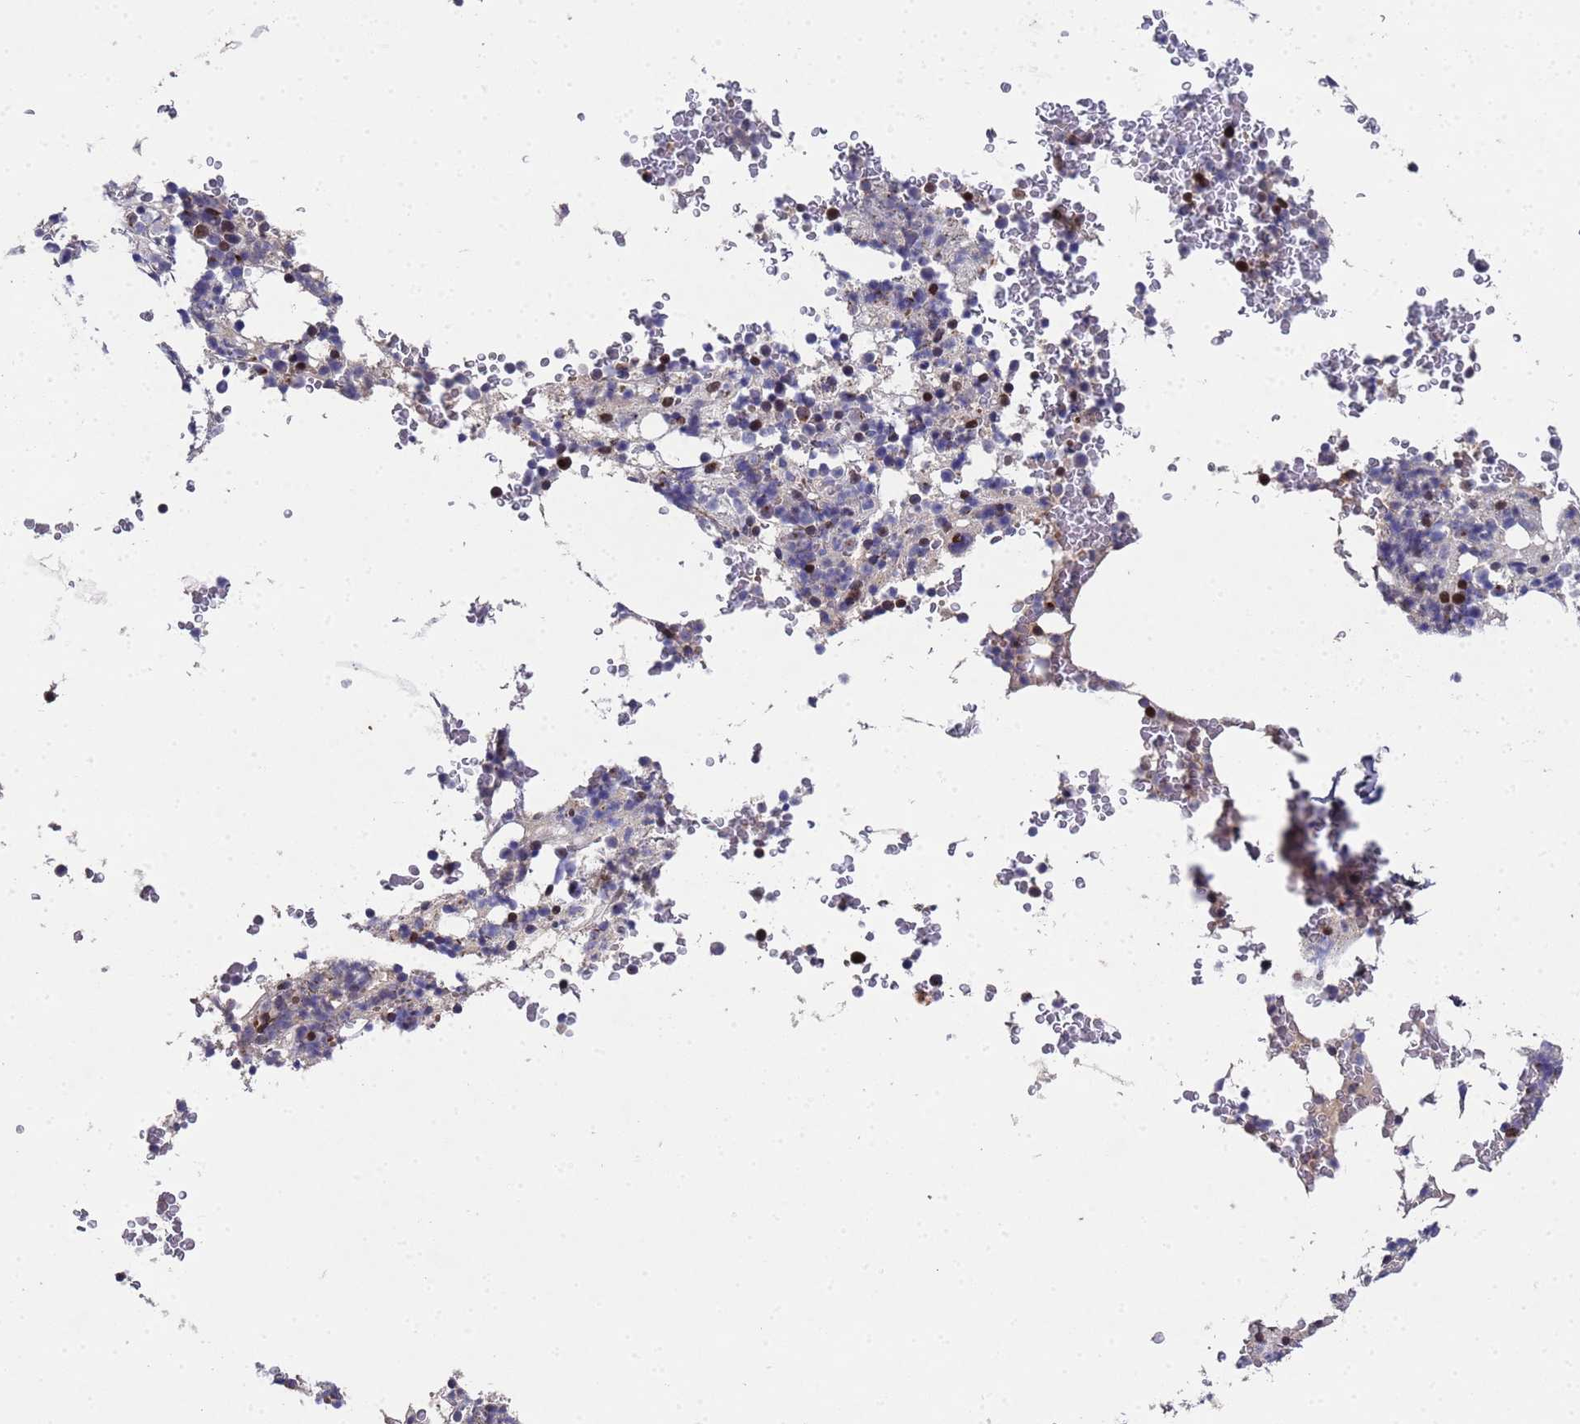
{"staining": {"intensity": "strong", "quantity": "<25%", "location": "nuclear"}, "tissue": "bone marrow", "cell_type": "Hematopoietic cells", "image_type": "normal", "snomed": [{"axis": "morphology", "description": "Normal tissue, NOS"}, {"axis": "topography", "description": "Bone marrow"}], "caption": "Bone marrow stained for a protein (brown) displays strong nuclear positive staining in about <25% of hematopoietic cells.", "gene": "NSUN6", "patient": {"sex": "male", "age": 58}}